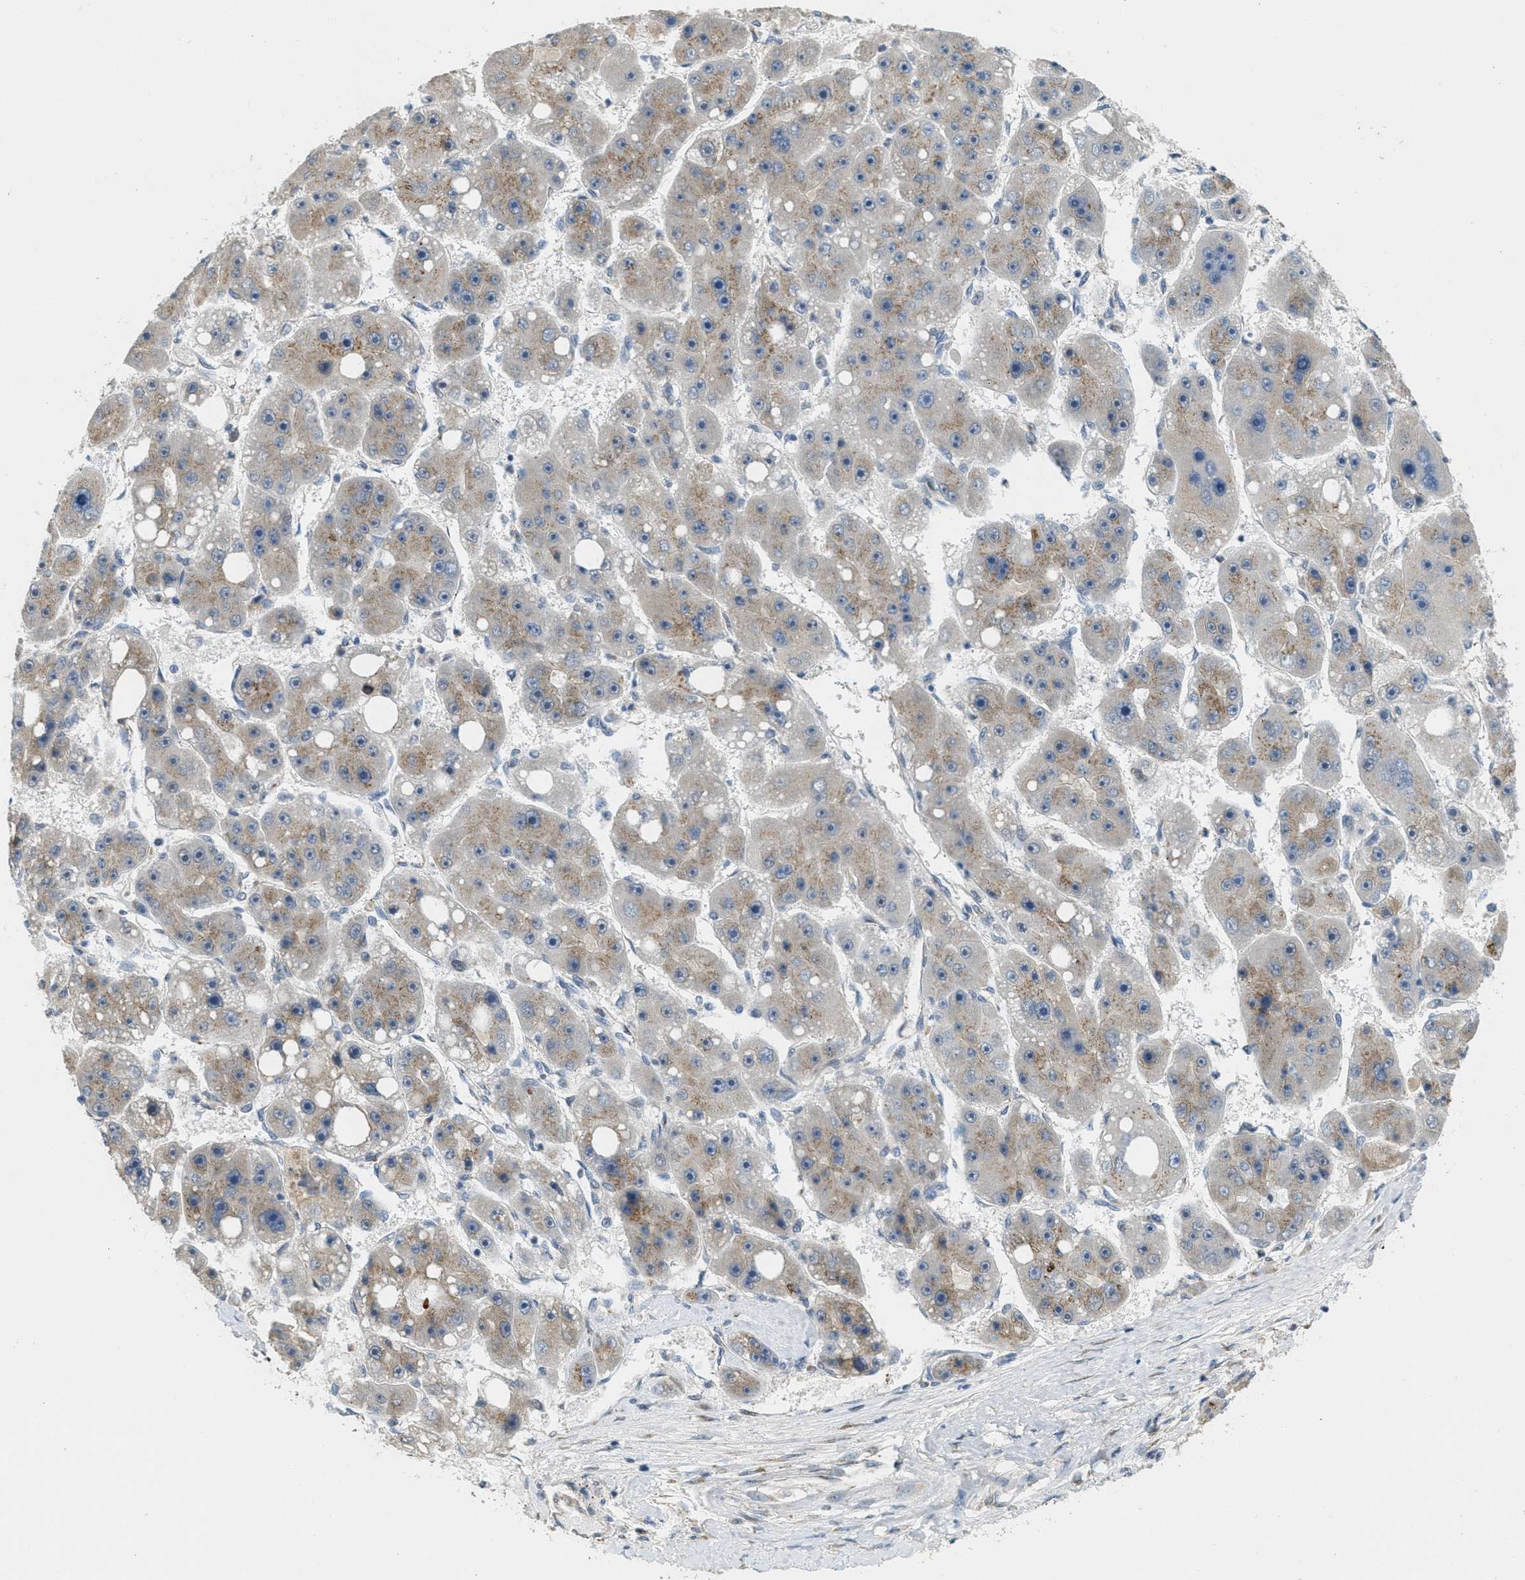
{"staining": {"intensity": "weak", "quantity": ">75%", "location": "cytoplasmic/membranous"}, "tissue": "liver cancer", "cell_type": "Tumor cells", "image_type": "cancer", "snomed": [{"axis": "morphology", "description": "Carcinoma, Hepatocellular, NOS"}, {"axis": "topography", "description": "Liver"}], "caption": "DAB (3,3'-diaminobenzidine) immunohistochemical staining of hepatocellular carcinoma (liver) shows weak cytoplasmic/membranous protein staining in approximately >75% of tumor cells.", "gene": "ZFPL1", "patient": {"sex": "female", "age": 61}}